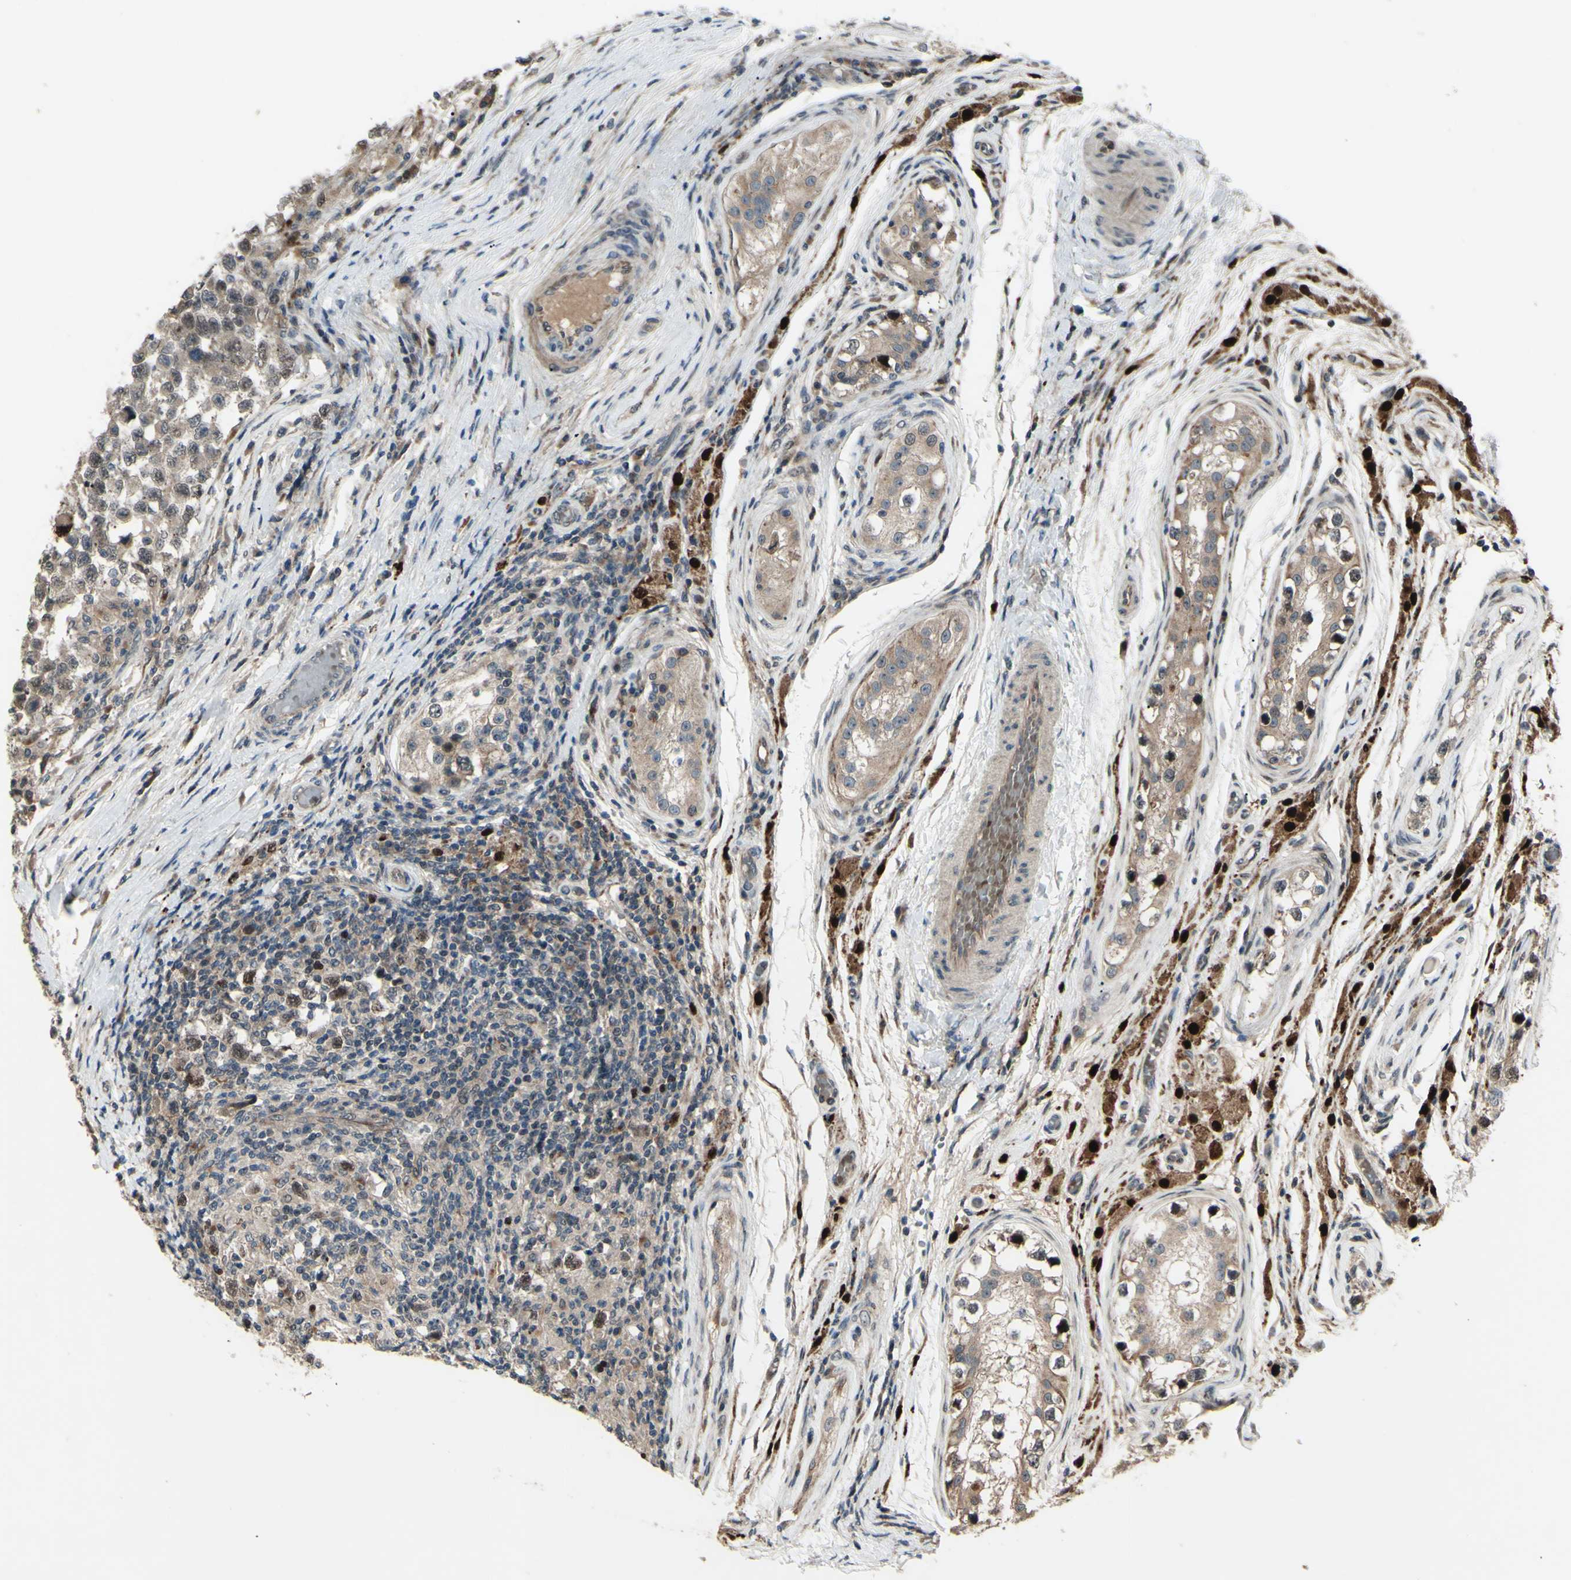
{"staining": {"intensity": "weak", "quantity": ">75%", "location": "cytoplasmic/membranous"}, "tissue": "testis cancer", "cell_type": "Tumor cells", "image_type": "cancer", "snomed": [{"axis": "morphology", "description": "Carcinoma, Embryonal, NOS"}, {"axis": "topography", "description": "Testis"}], "caption": "Embryonal carcinoma (testis) stained for a protein (brown) exhibits weak cytoplasmic/membranous positive expression in approximately >75% of tumor cells.", "gene": "MLF2", "patient": {"sex": "male", "age": 21}}